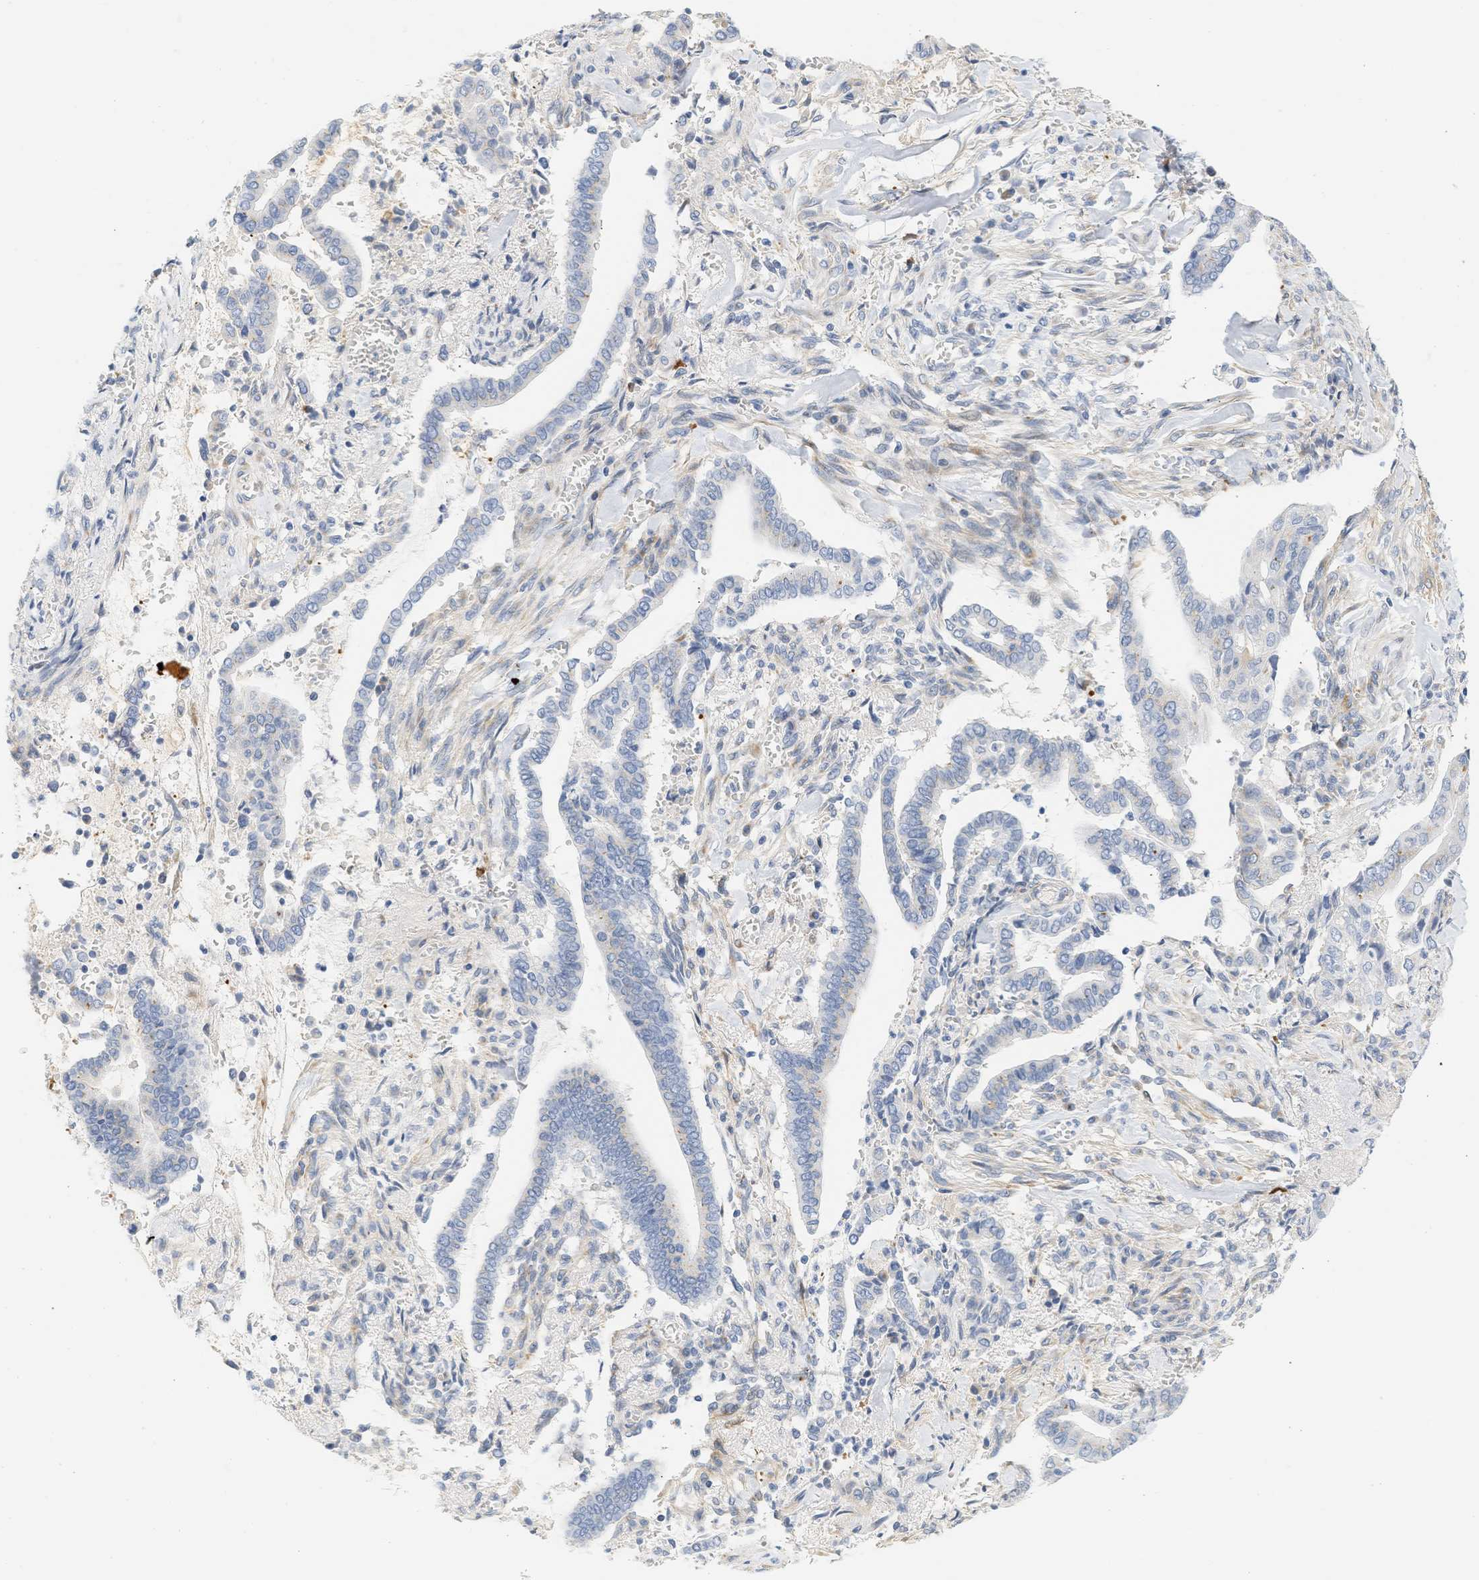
{"staining": {"intensity": "negative", "quantity": "none", "location": "none"}, "tissue": "cervical cancer", "cell_type": "Tumor cells", "image_type": "cancer", "snomed": [{"axis": "morphology", "description": "Adenocarcinoma, NOS"}, {"axis": "topography", "description": "Cervix"}], "caption": "IHC image of cervical cancer stained for a protein (brown), which shows no expression in tumor cells.", "gene": "SLC30A7", "patient": {"sex": "female", "age": 44}}